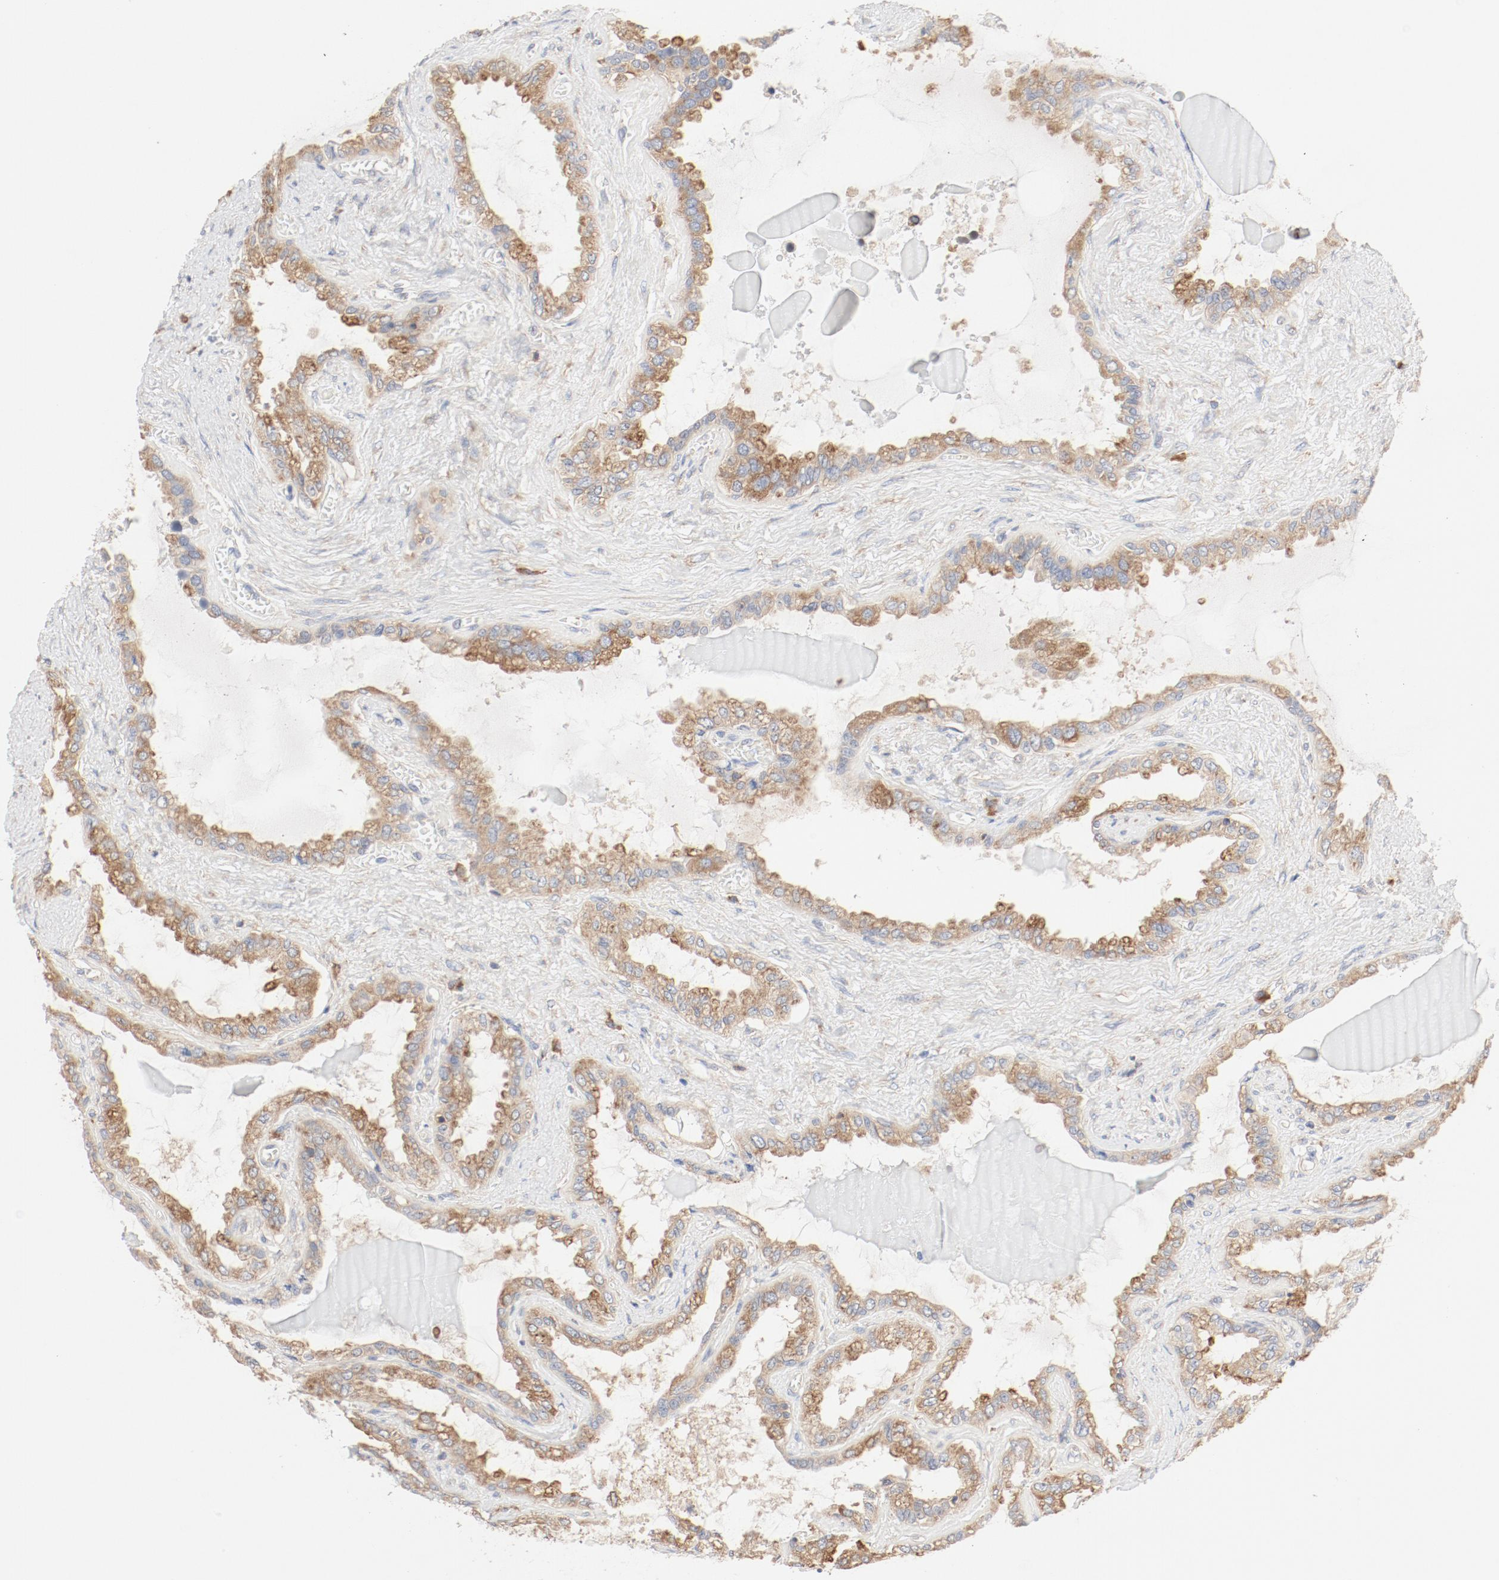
{"staining": {"intensity": "moderate", "quantity": ">75%", "location": "cytoplasmic/membranous"}, "tissue": "seminal vesicle", "cell_type": "Glandular cells", "image_type": "normal", "snomed": [{"axis": "morphology", "description": "Normal tissue, NOS"}, {"axis": "morphology", "description": "Inflammation, NOS"}, {"axis": "topography", "description": "Urinary bladder"}, {"axis": "topography", "description": "Prostate"}, {"axis": "topography", "description": "Seminal veicle"}], "caption": "This is an image of IHC staining of normal seminal vesicle, which shows moderate expression in the cytoplasmic/membranous of glandular cells.", "gene": "RPS6", "patient": {"sex": "male", "age": 82}}